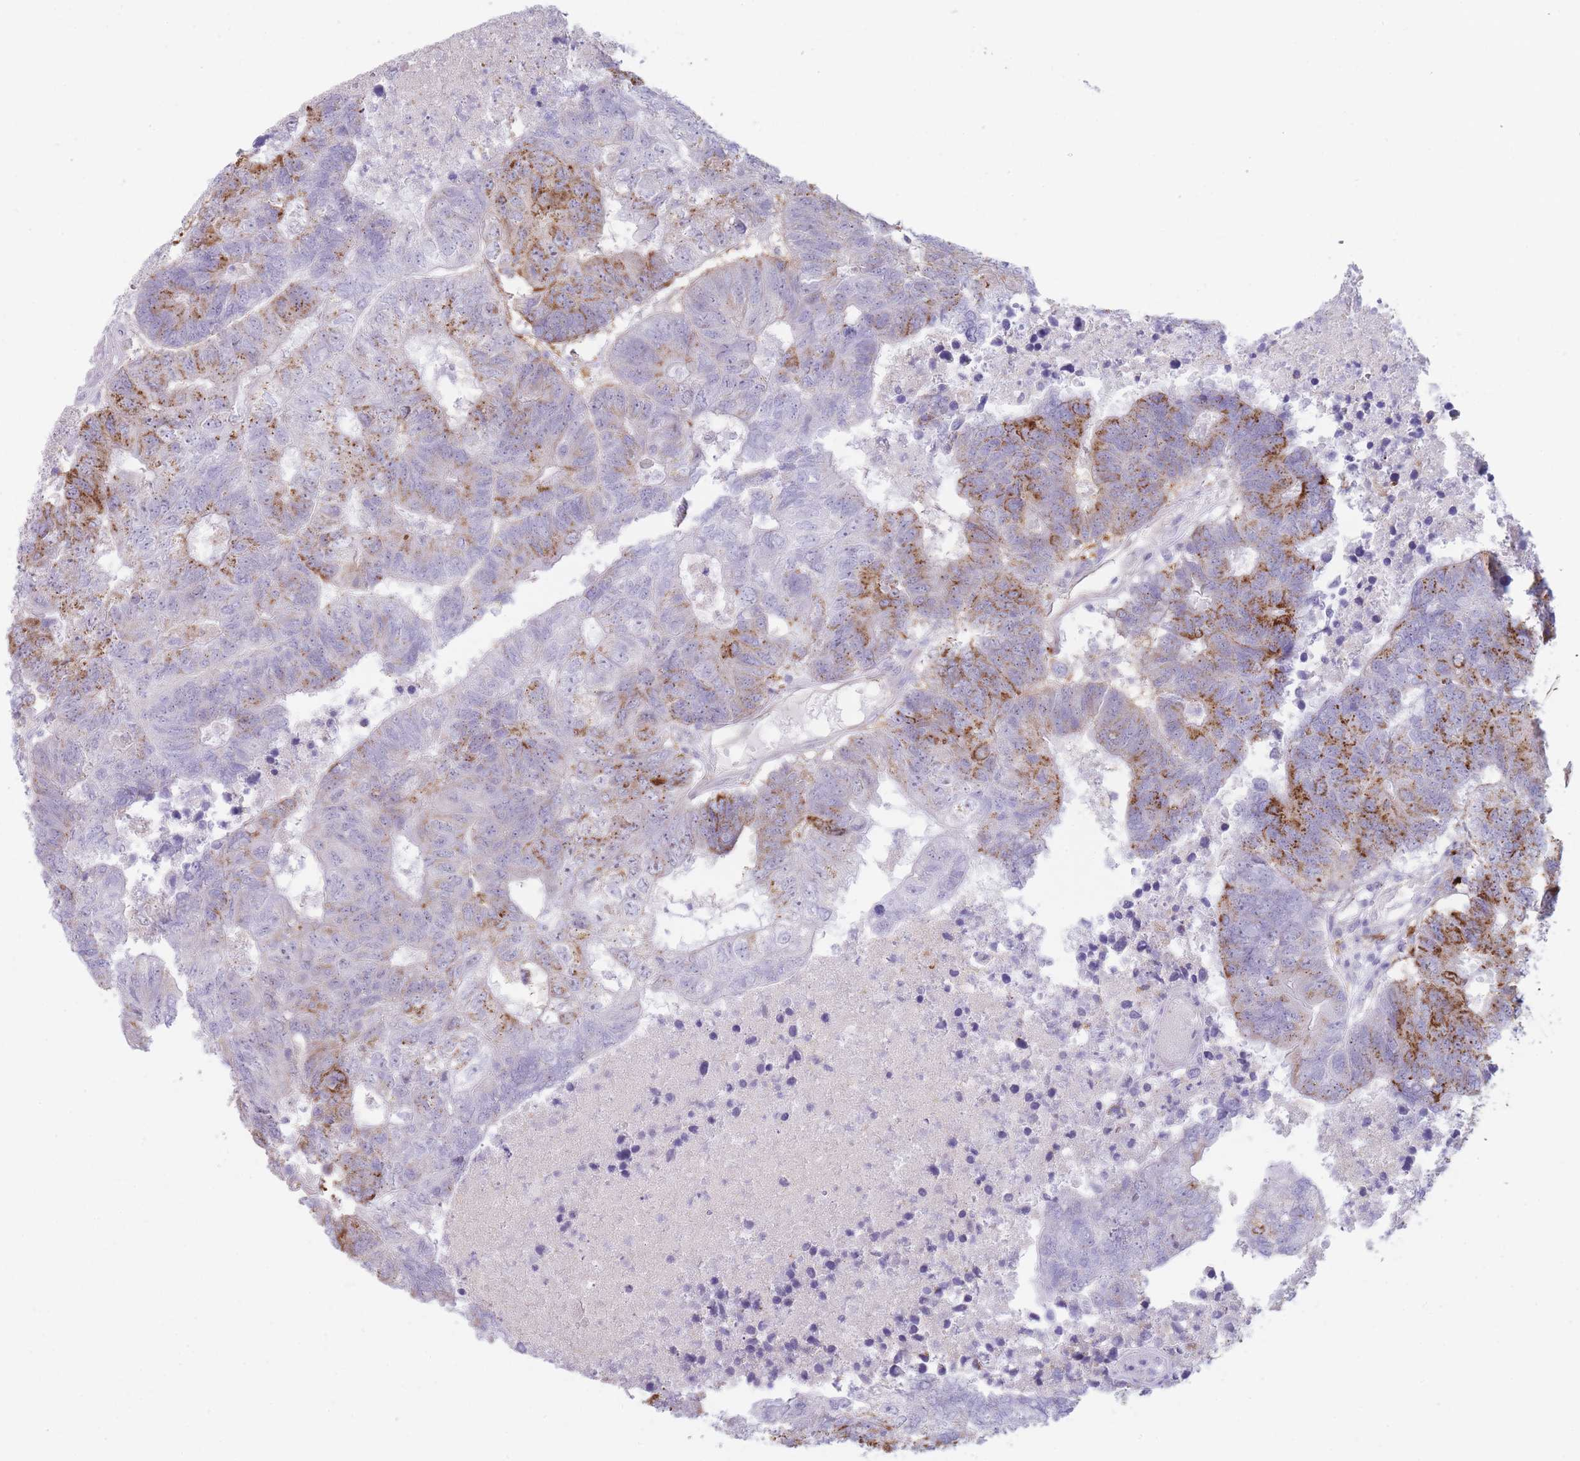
{"staining": {"intensity": "strong", "quantity": "25%-75%", "location": "cytoplasmic/membranous"}, "tissue": "colorectal cancer", "cell_type": "Tumor cells", "image_type": "cancer", "snomed": [{"axis": "morphology", "description": "Adenocarcinoma, NOS"}, {"axis": "topography", "description": "Colon"}], "caption": "Brown immunohistochemical staining in colorectal cancer exhibits strong cytoplasmic/membranous positivity in about 25%-75% of tumor cells.", "gene": "UTP14A", "patient": {"sex": "female", "age": 48}}